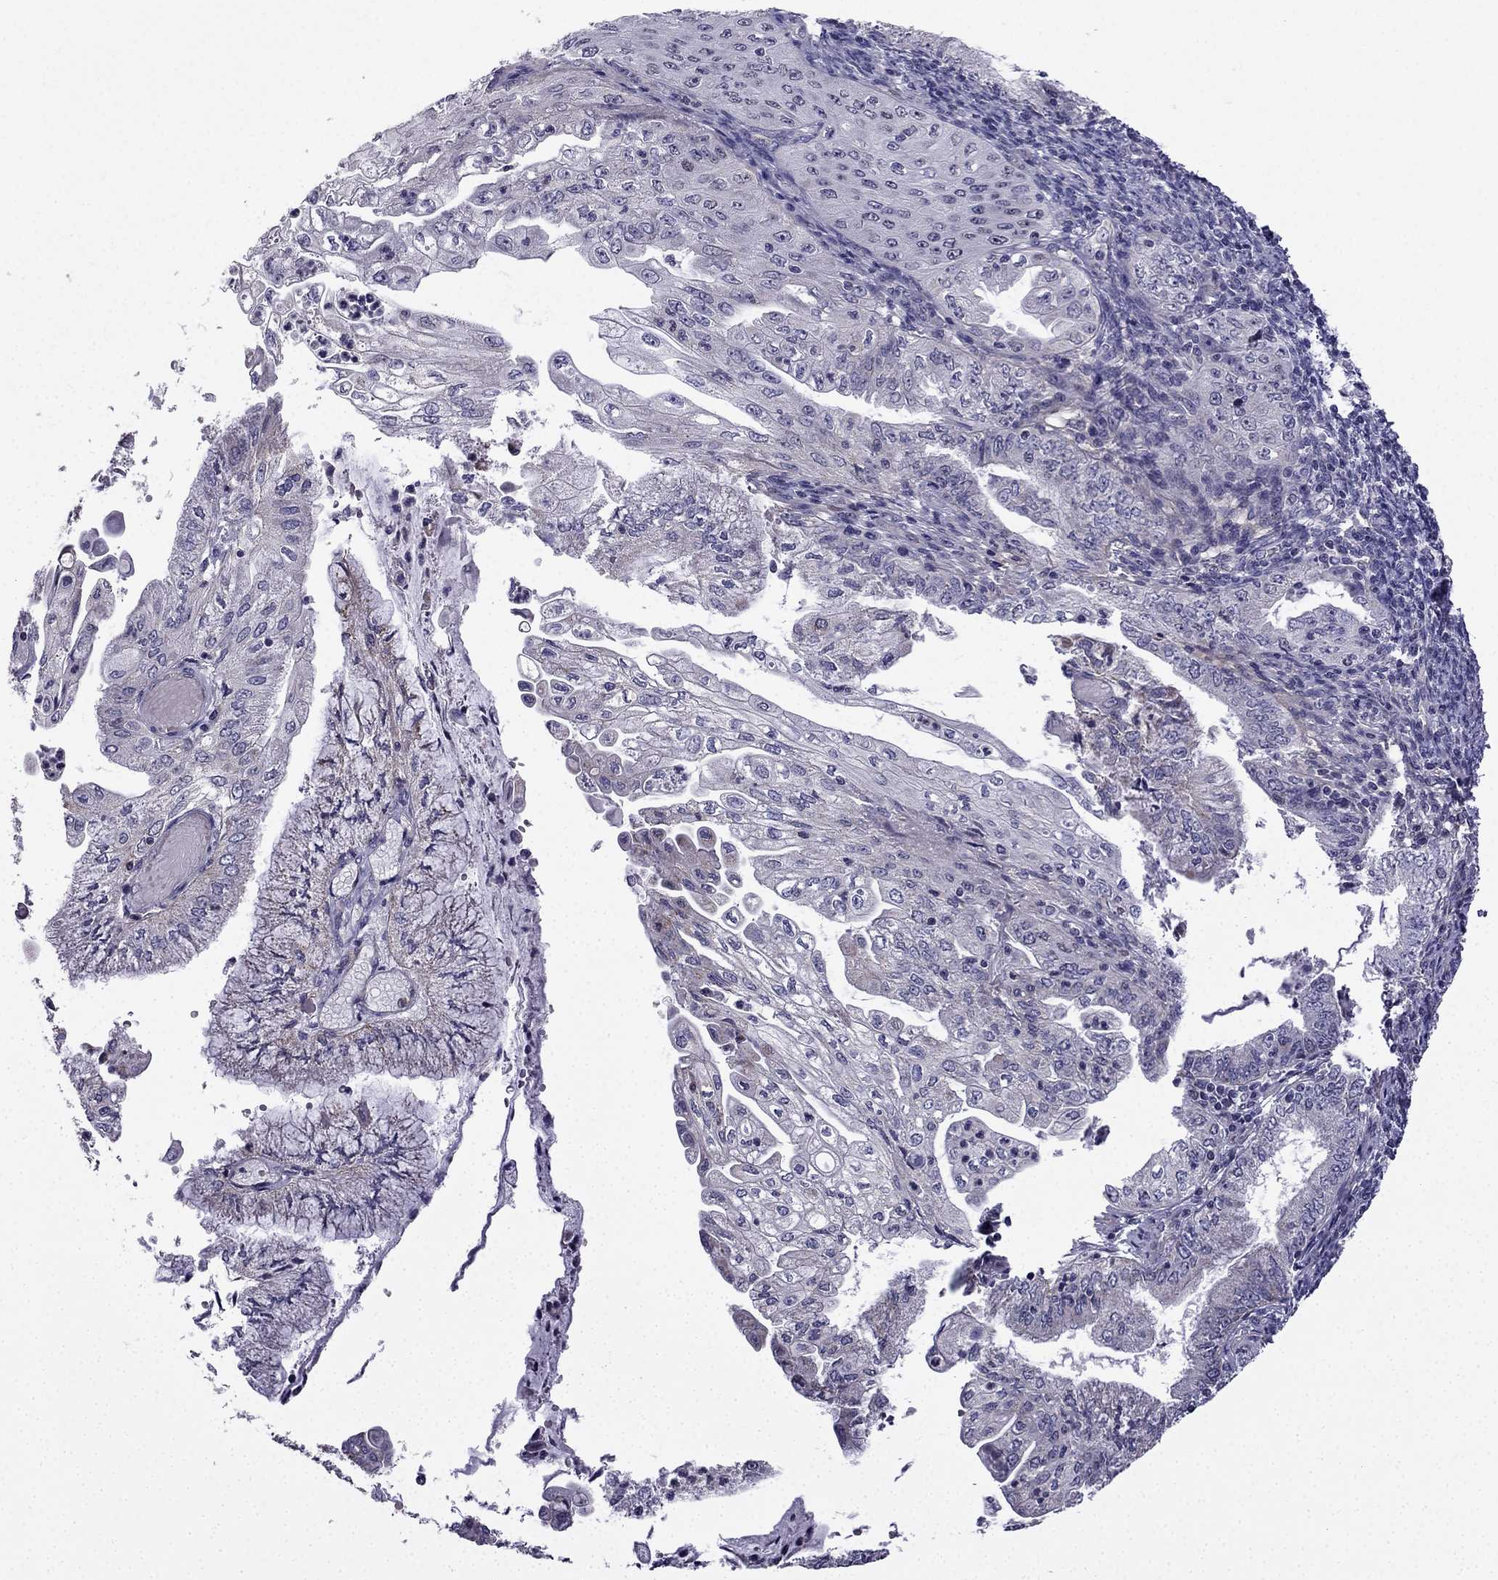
{"staining": {"intensity": "moderate", "quantity": "<25%", "location": "cytoplasmic/membranous"}, "tissue": "endometrial cancer", "cell_type": "Tumor cells", "image_type": "cancer", "snomed": [{"axis": "morphology", "description": "Adenocarcinoma, NOS"}, {"axis": "topography", "description": "Endometrium"}], "caption": "Immunohistochemical staining of human adenocarcinoma (endometrial) reveals low levels of moderate cytoplasmic/membranous protein expression in about <25% of tumor cells.", "gene": "SLC6A2", "patient": {"sex": "female", "age": 55}}